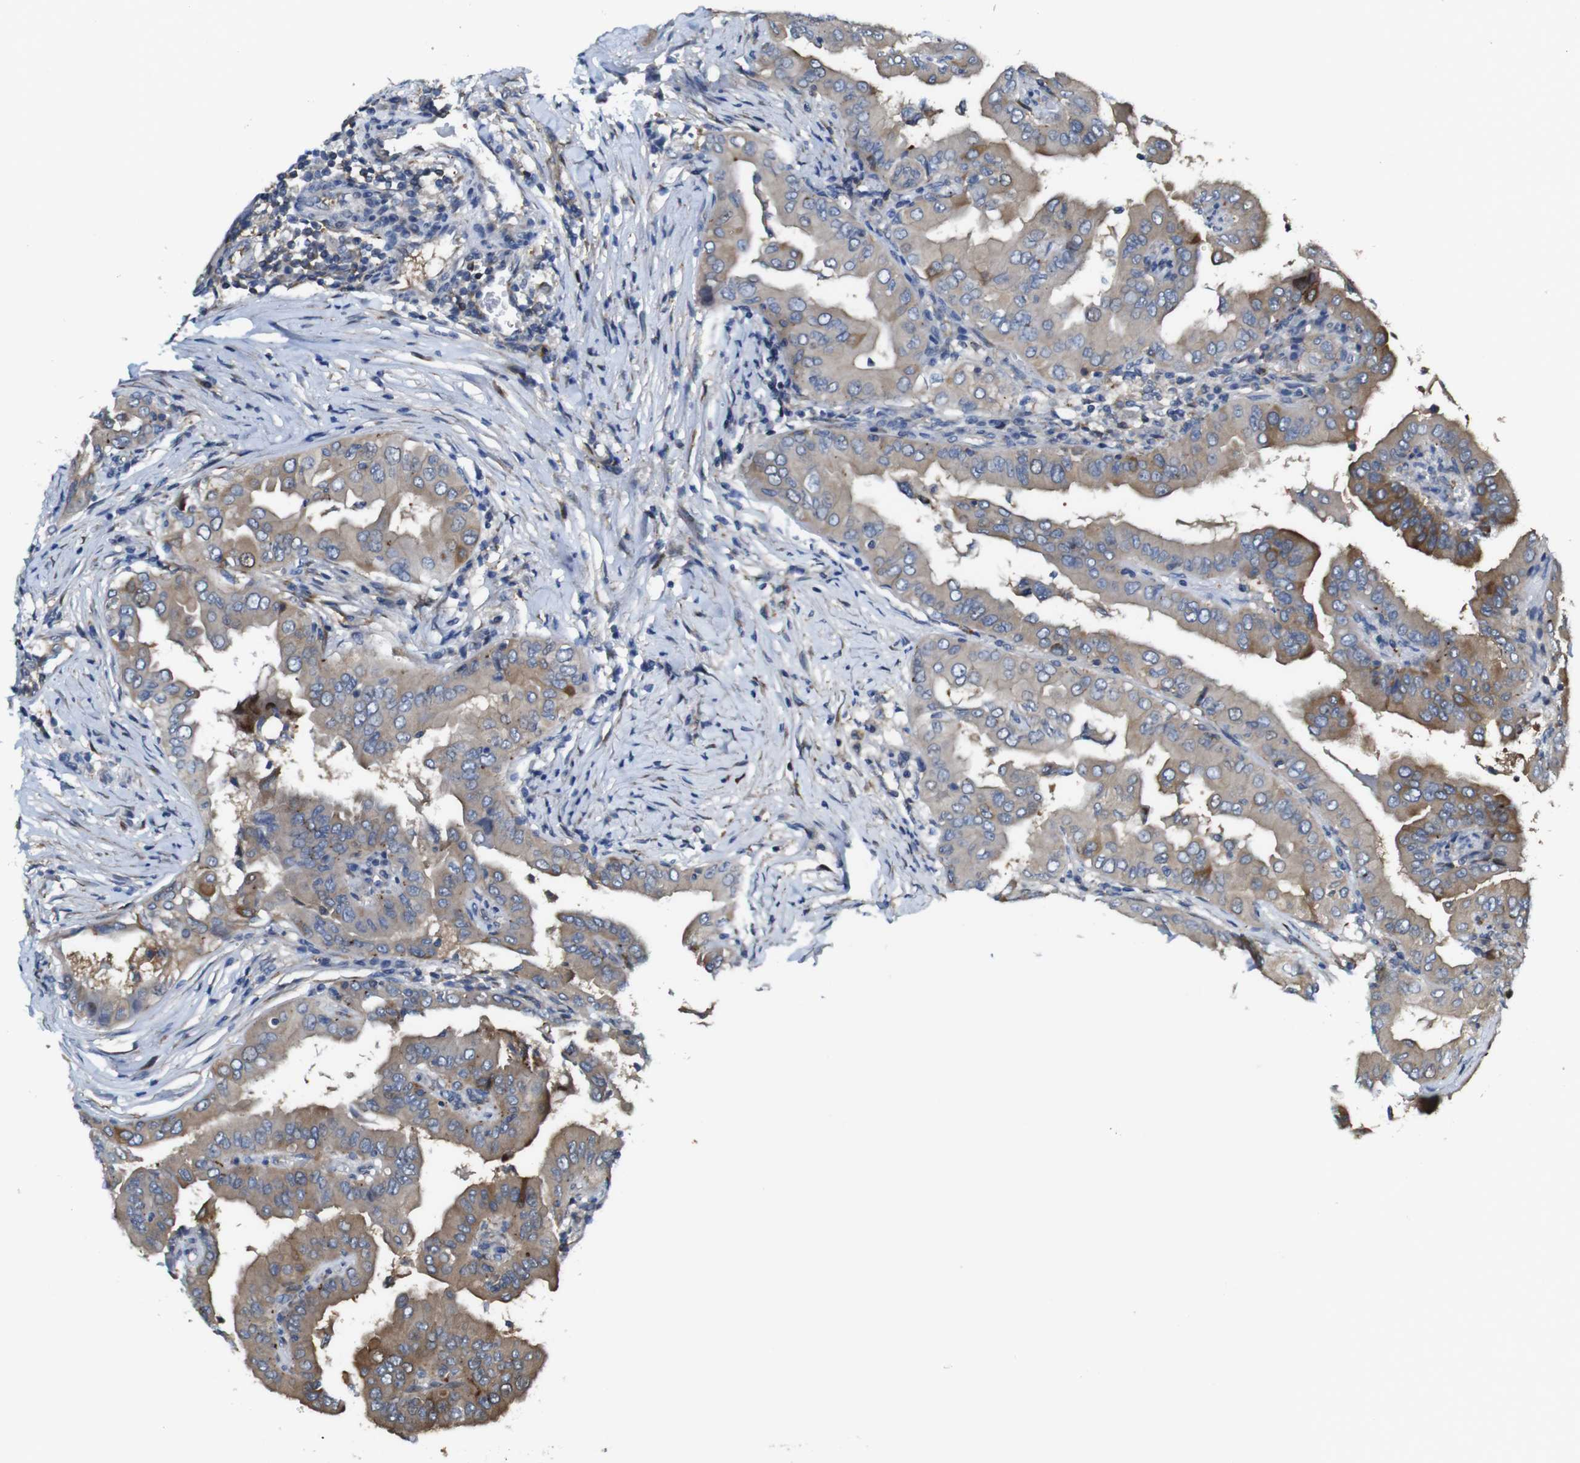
{"staining": {"intensity": "moderate", "quantity": ">75%", "location": "cytoplasmic/membranous"}, "tissue": "thyroid cancer", "cell_type": "Tumor cells", "image_type": "cancer", "snomed": [{"axis": "morphology", "description": "Papillary adenocarcinoma, NOS"}, {"axis": "topography", "description": "Thyroid gland"}], "caption": "Moderate cytoplasmic/membranous expression for a protein is identified in approximately >75% of tumor cells of thyroid cancer (papillary adenocarcinoma) using immunohistochemistry.", "gene": "PCOLCE2", "patient": {"sex": "male", "age": 33}}